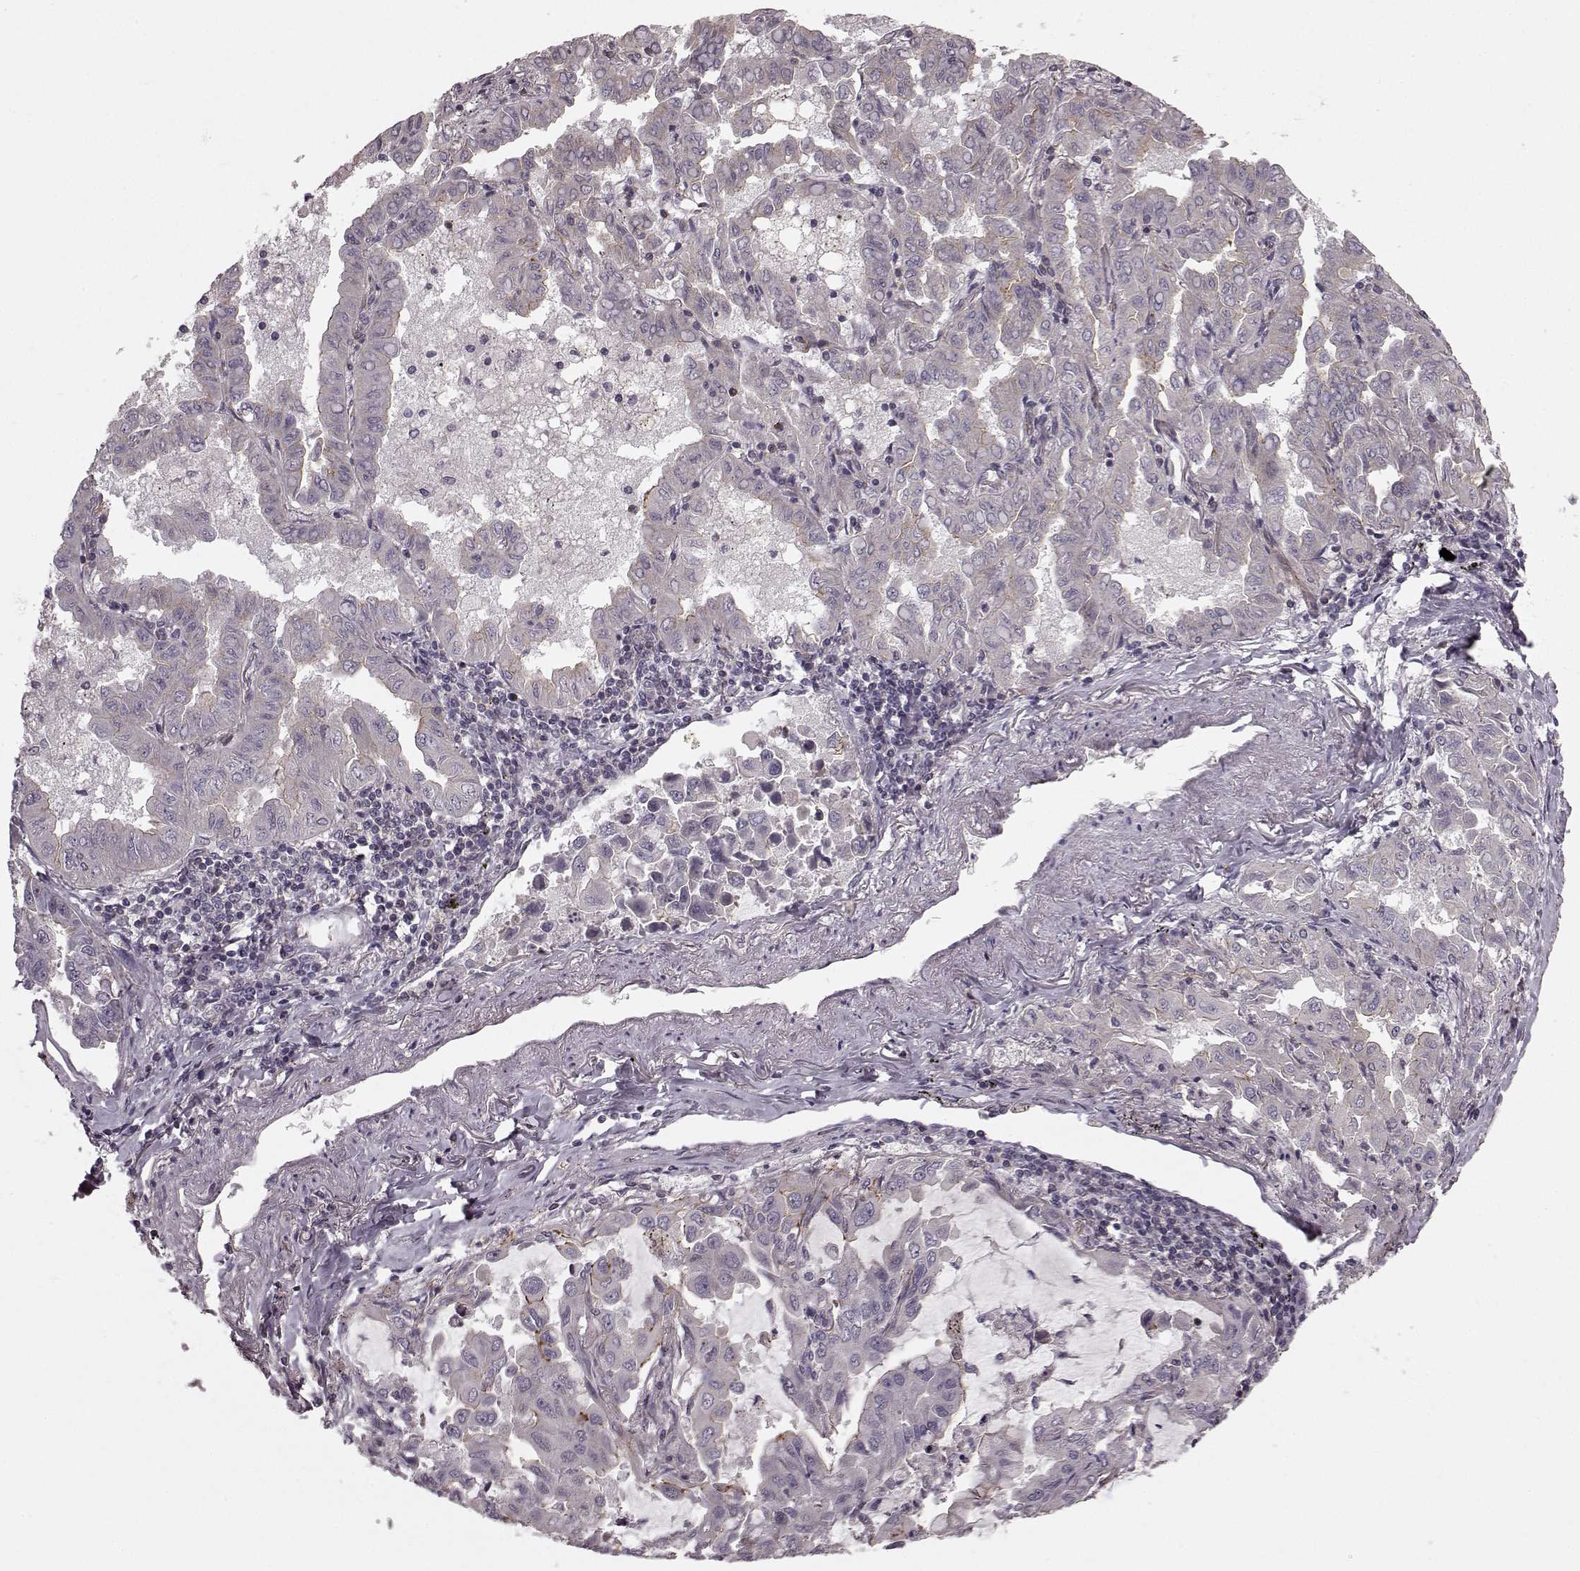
{"staining": {"intensity": "negative", "quantity": "none", "location": "none"}, "tissue": "lung cancer", "cell_type": "Tumor cells", "image_type": "cancer", "snomed": [{"axis": "morphology", "description": "Adenocarcinoma, NOS"}, {"axis": "topography", "description": "Lung"}], "caption": "Immunohistochemical staining of lung cancer shows no significant positivity in tumor cells.", "gene": "SLC22A18", "patient": {"sex": "male", "age": 64}}